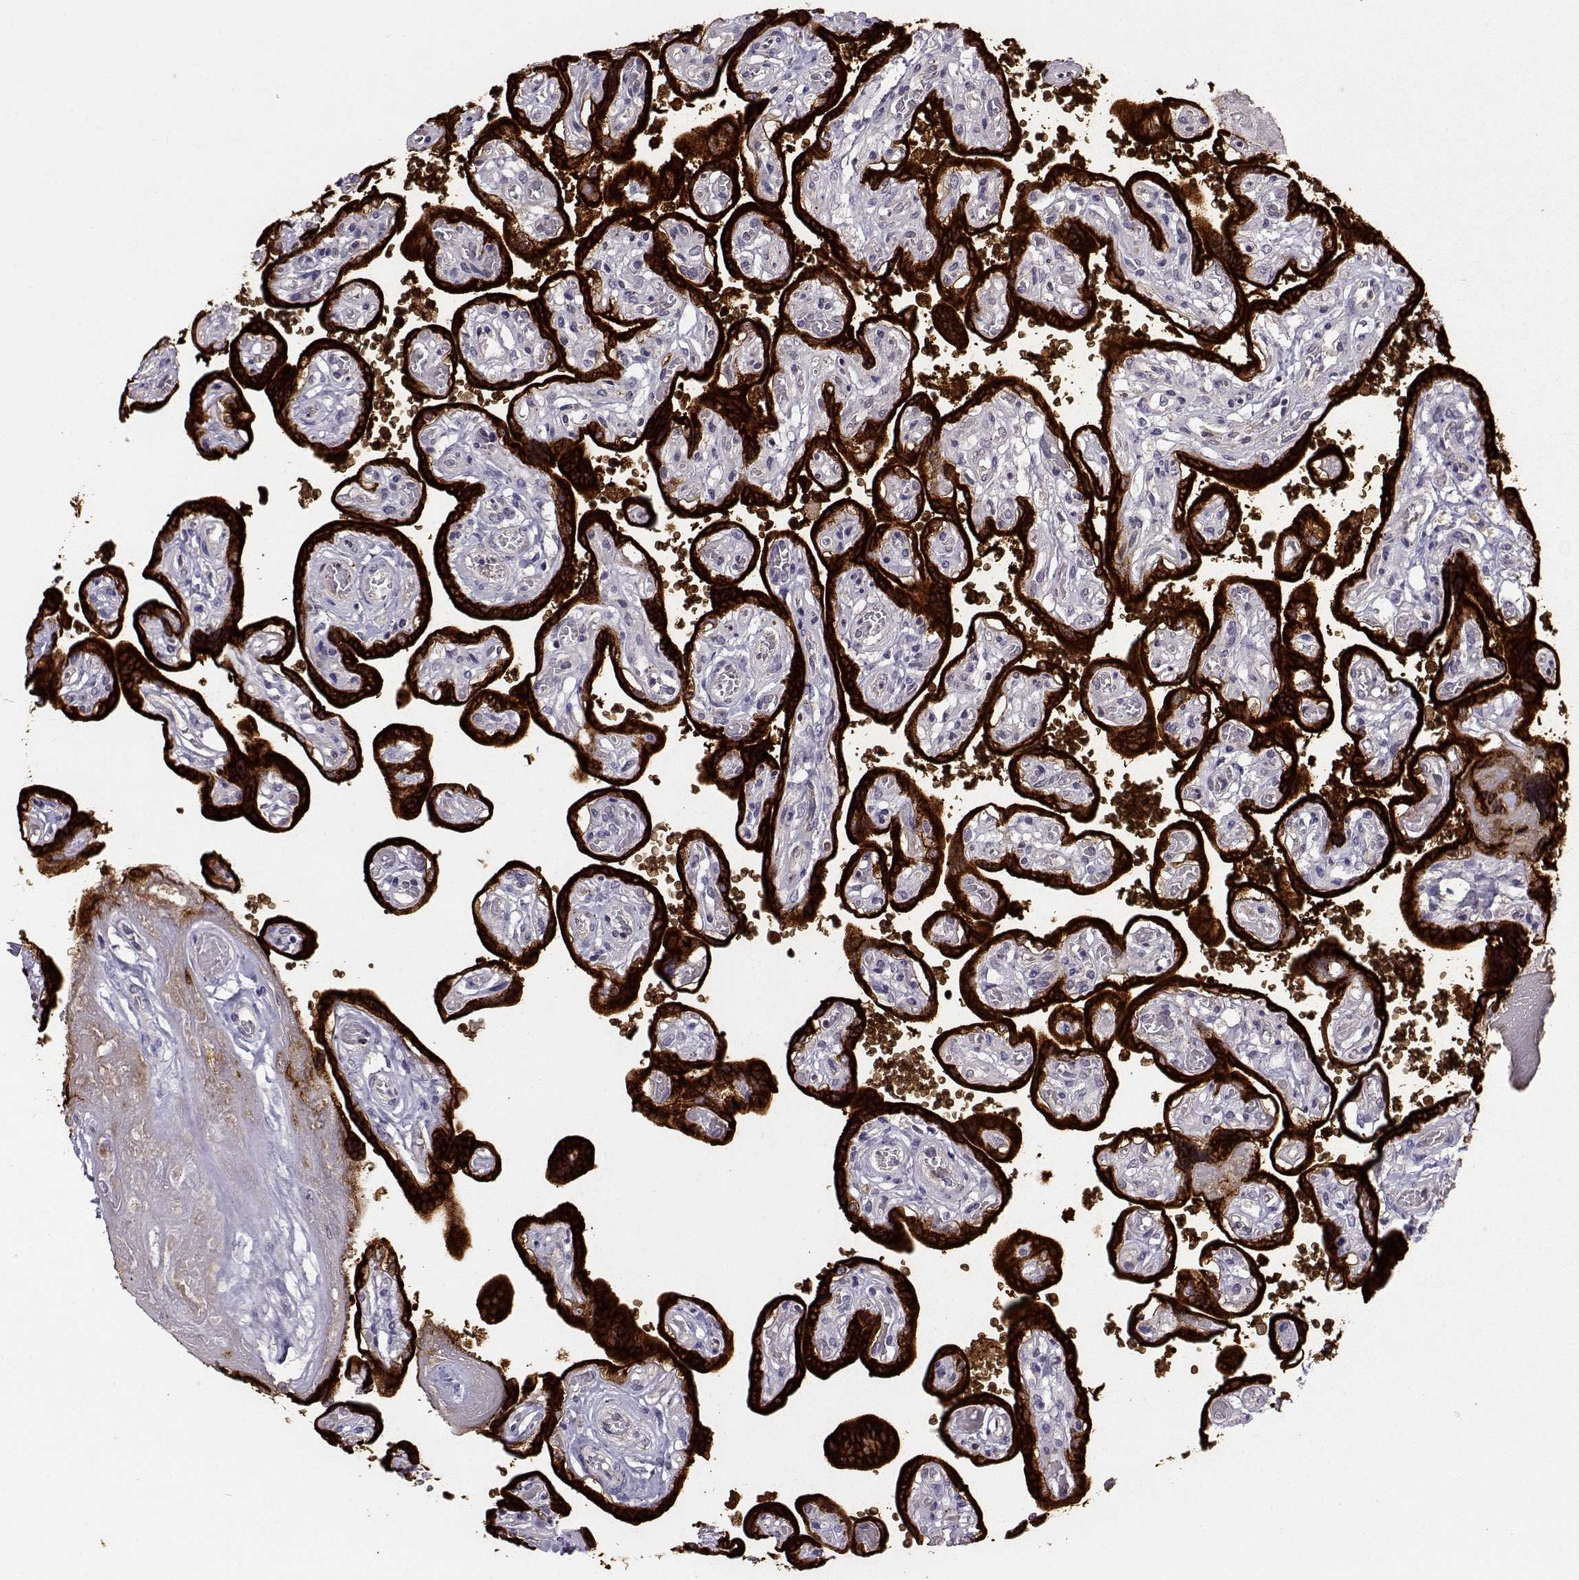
{"staining": {"intensity": "negative", "quantity": "none", "location": "none"}, "tissue": "placenta", "cell_type": "Decidual cells", "image_type": "normal", "snomed": [{"axis": "morphology", "description": "Normal tissue, NOS"}, {"axis": "topography", "description": "Placenta"}], "caption": "Immunohistochemical staining of unremarkable placenta shows no significant expression in decidual cells.", "gene": "ENDOU", "patient": {"sex": "female", "age": 32}}